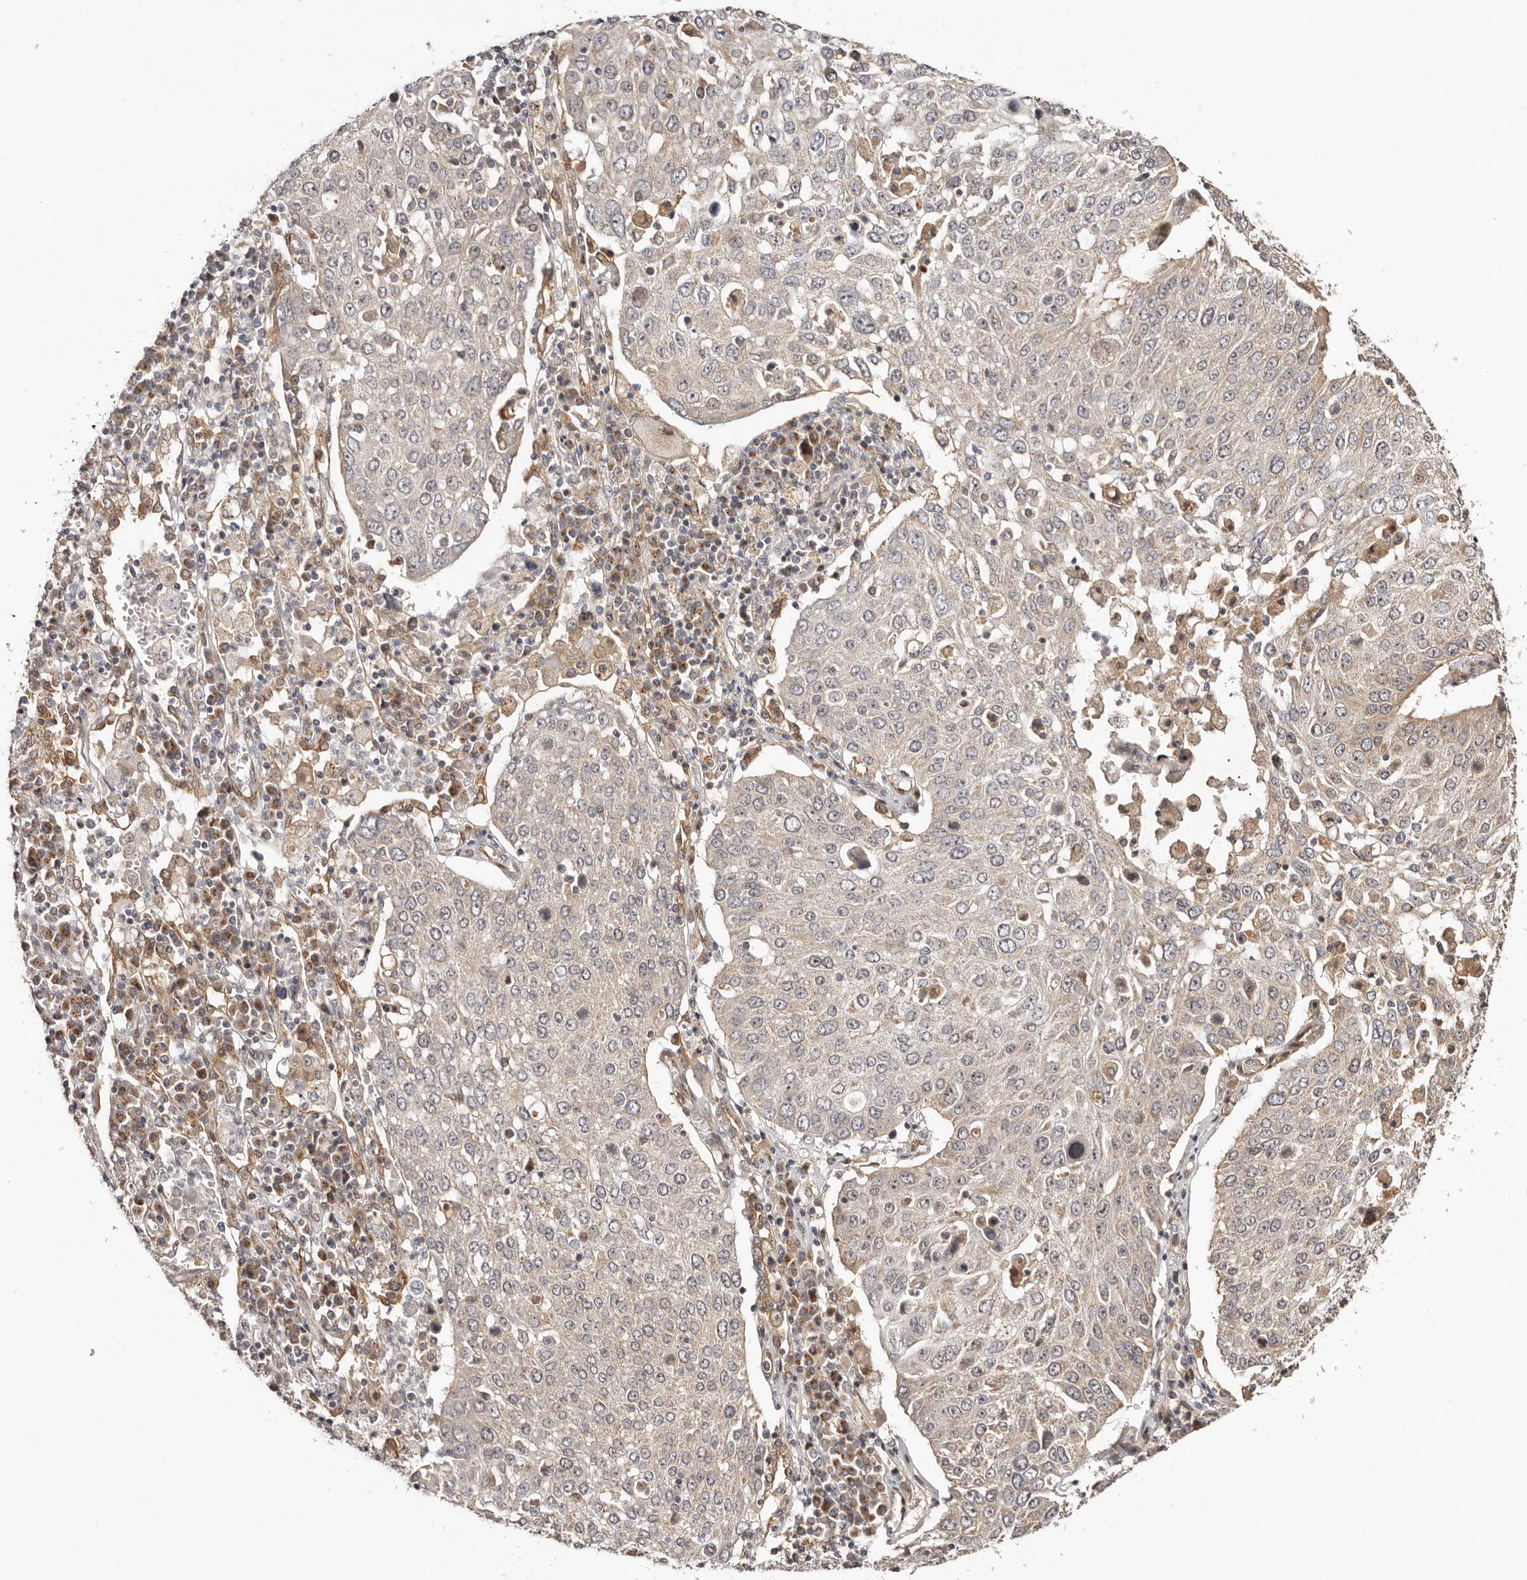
{"staining": {"intensity": "weak", "quantity": "25%-75%", "location": "cytoplasmic/membranous"}, "tissue": "lung cancer", "cell_type": "Tumor cells", "image_type": "cancer", "snomed": [{"axis": "morphology", "description": "Squamous cell carcinoma, NOS"}, {"axis": "topography", "description": "Lung"}], "caption": "A high-resolution image shows IHC staining of lung cancer, which reveals weak cytoplasmic/membranous positivity in about 25%-75% of tumor cells.", "gene": "MICAL2", "patient": {"sex": "male", "age": 65}}